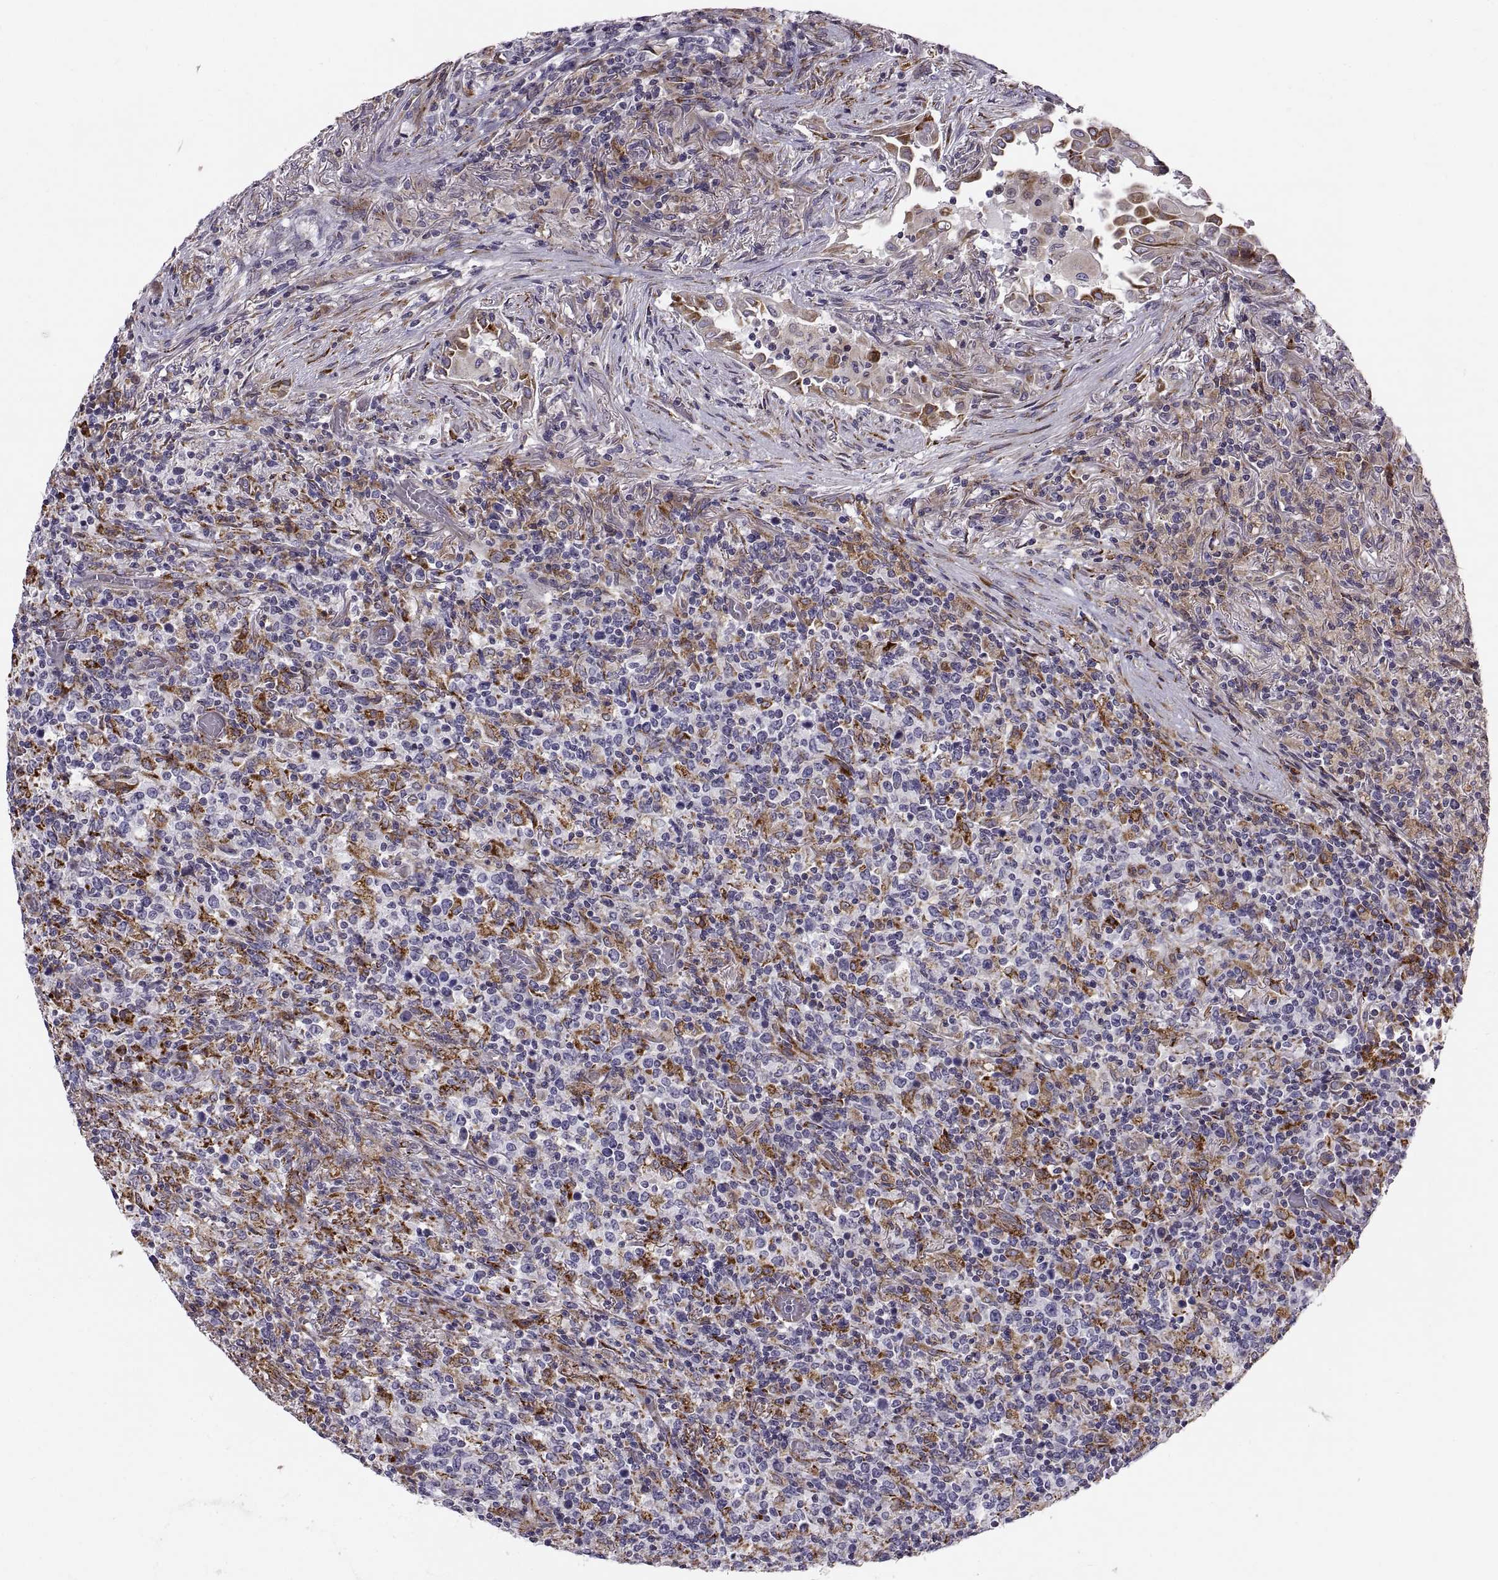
{"staining": {"intensity": "negative", "quantity": "none", "location": "none"}, "tissue": "lymphoma", "cell_type": "Tumor cells", "image_type": "cancer", "snomed": [{"axis": "morphology", "description": "Malignant lymphoma, non-Hodgkin's type, High grade"}, {"axis": "topography", "description": "Lung"}], "caption": "Tumor cells show no significant protein positivity in lymphoma.", "gene": "PLEKHB2", "patient": {"sex": "male", "age": 79}}